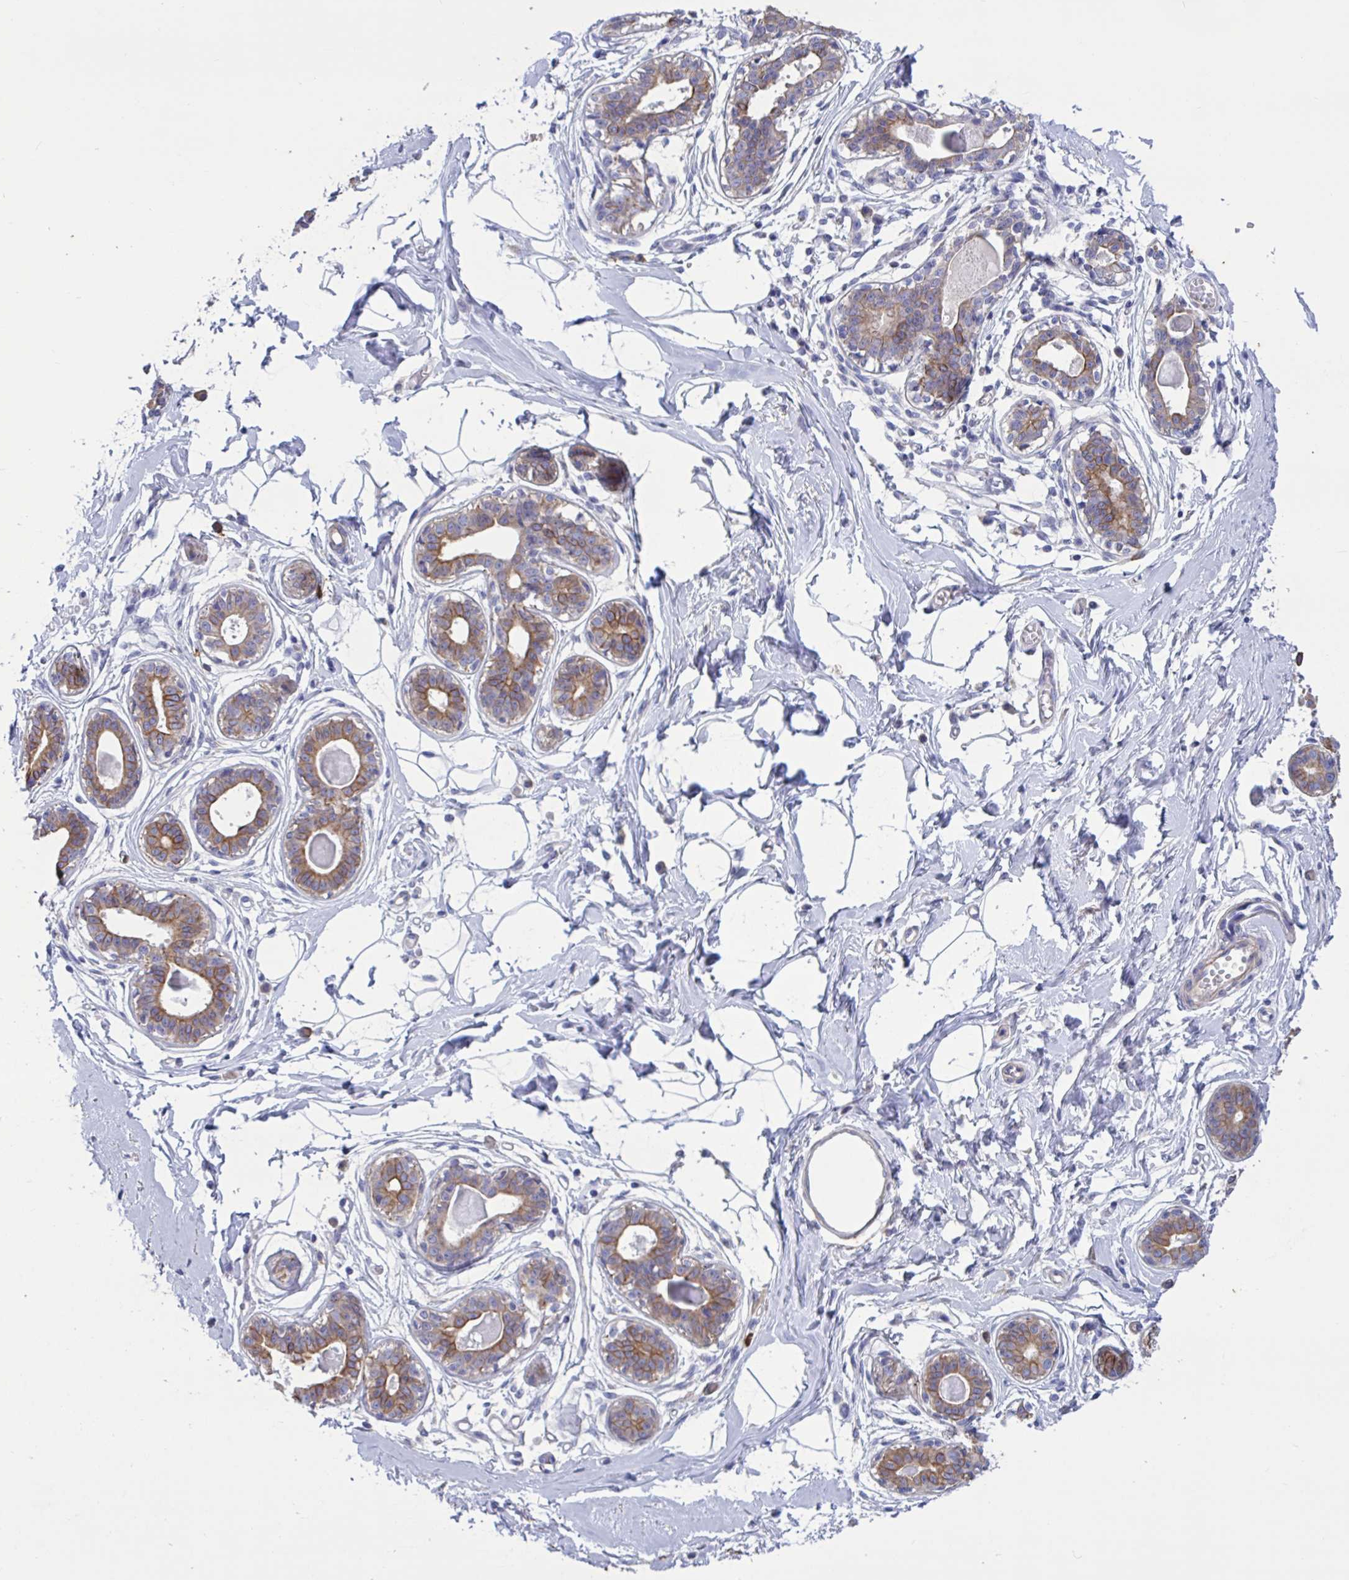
{"staining": {"intensity": "negative", "quantity": "none", "location": "none"}, "tissue": "breast", "cell_type": "Adipocytes", "image_type": "normal", "snomed": [{"axis": "morphology", "description": "Normal tissue, NOS"}, {"axis": "topography", "description": "Breast"}], "caption": "Immunohistochemistry micrograph of normal breast: breast stained with DAB (3,3'-diaminobenzidine) exhibits no significant protein positivity in adipocytes.", "gene": "SLC66A1", "patient": {"sex": "female", "age": 45}}